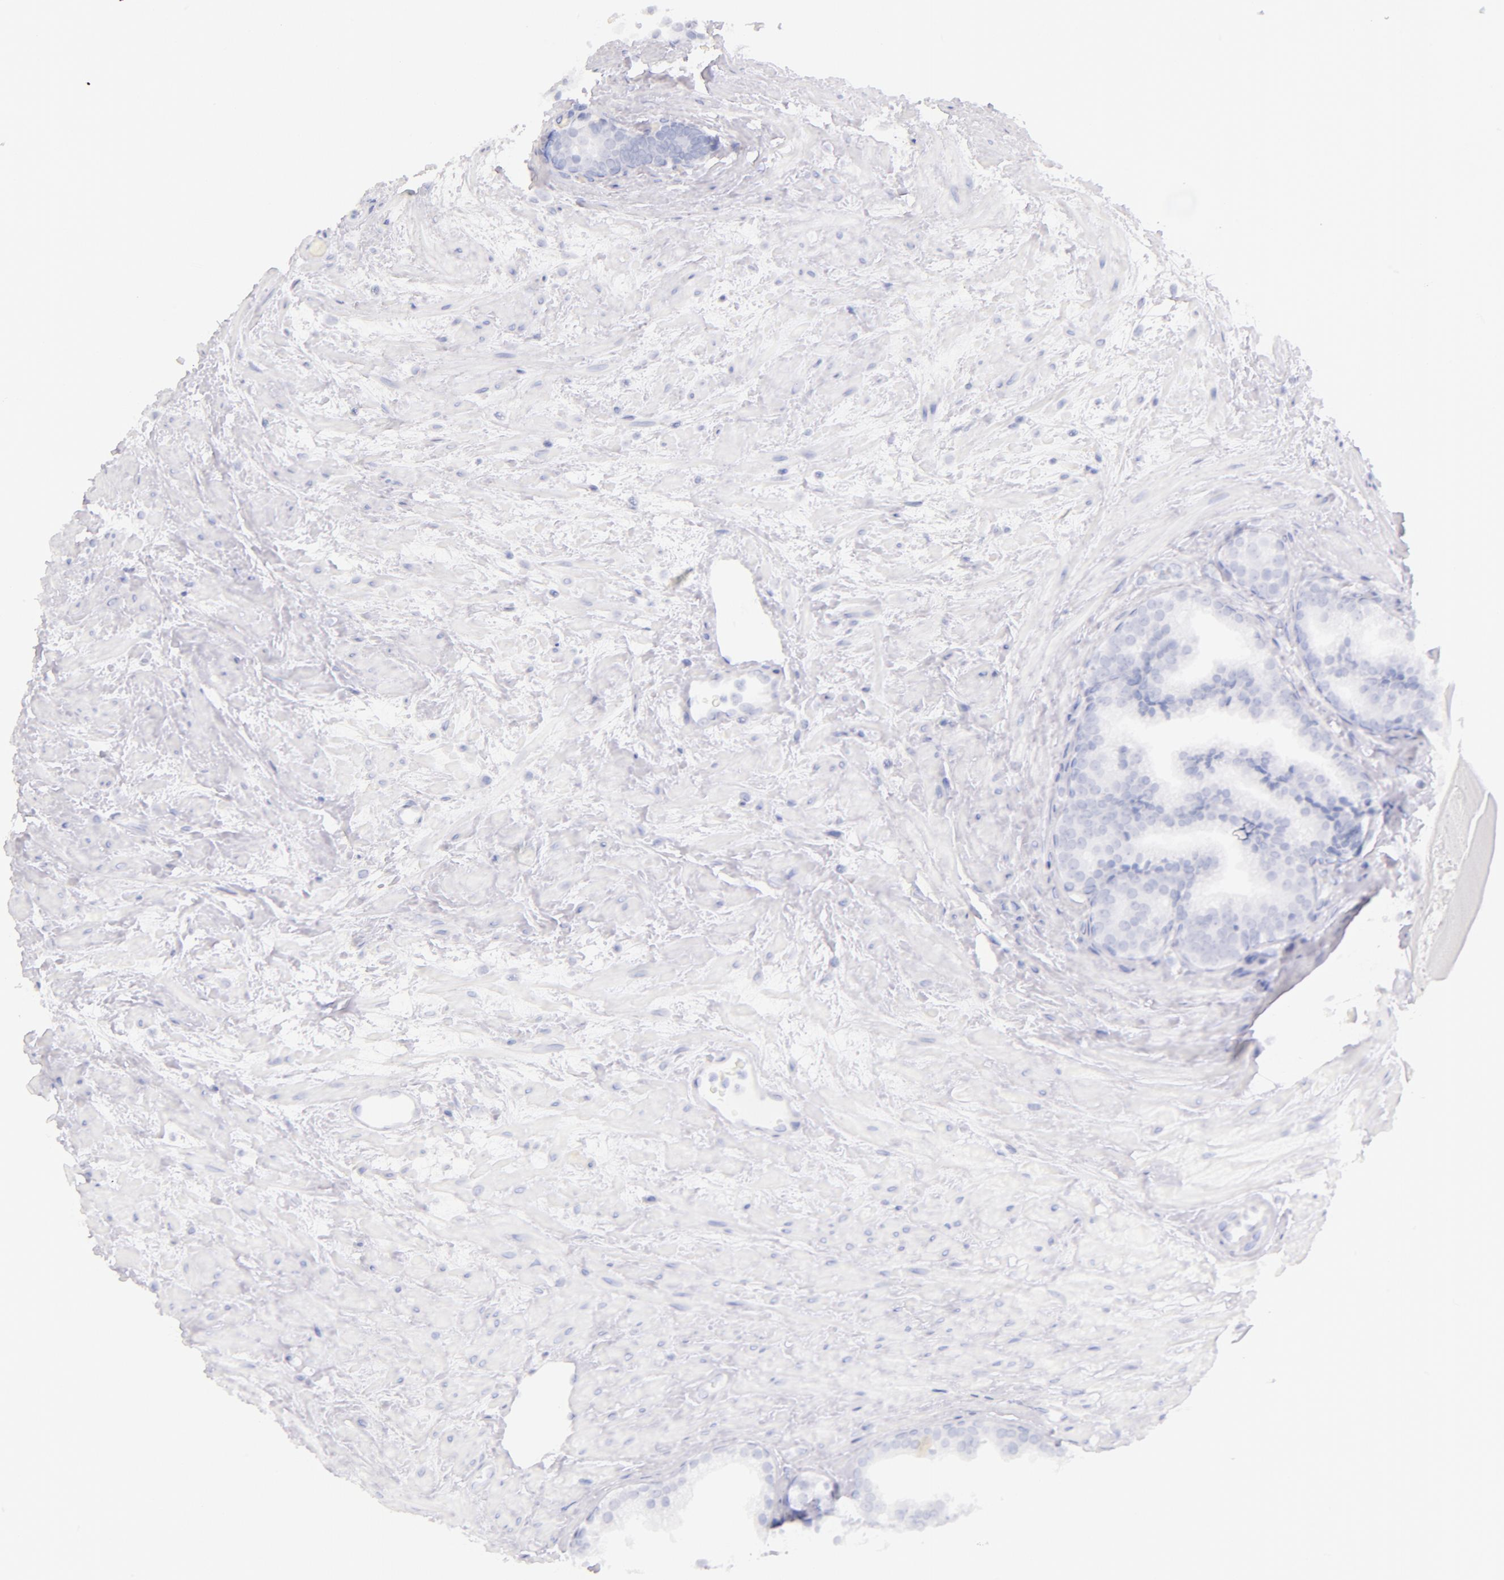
{"staining": {"intensity": "negative", "quantity": "none", "location": "none"}, "tissue": "prostate", "cell_type": "Glandular cells", "image_type": "normal", "snomed": [{"axis": "morphology", "description": "Normal tissue, NOS"}, {"axis": "topography", "description": "Prostate"}], "caption": "High power microscopy micrograph of an IHC histopathology image of benign prostate, revealing no significant positivity in glandular cells.", "gene": "CD44", "patient": {"sex": "male", "age": 65}}